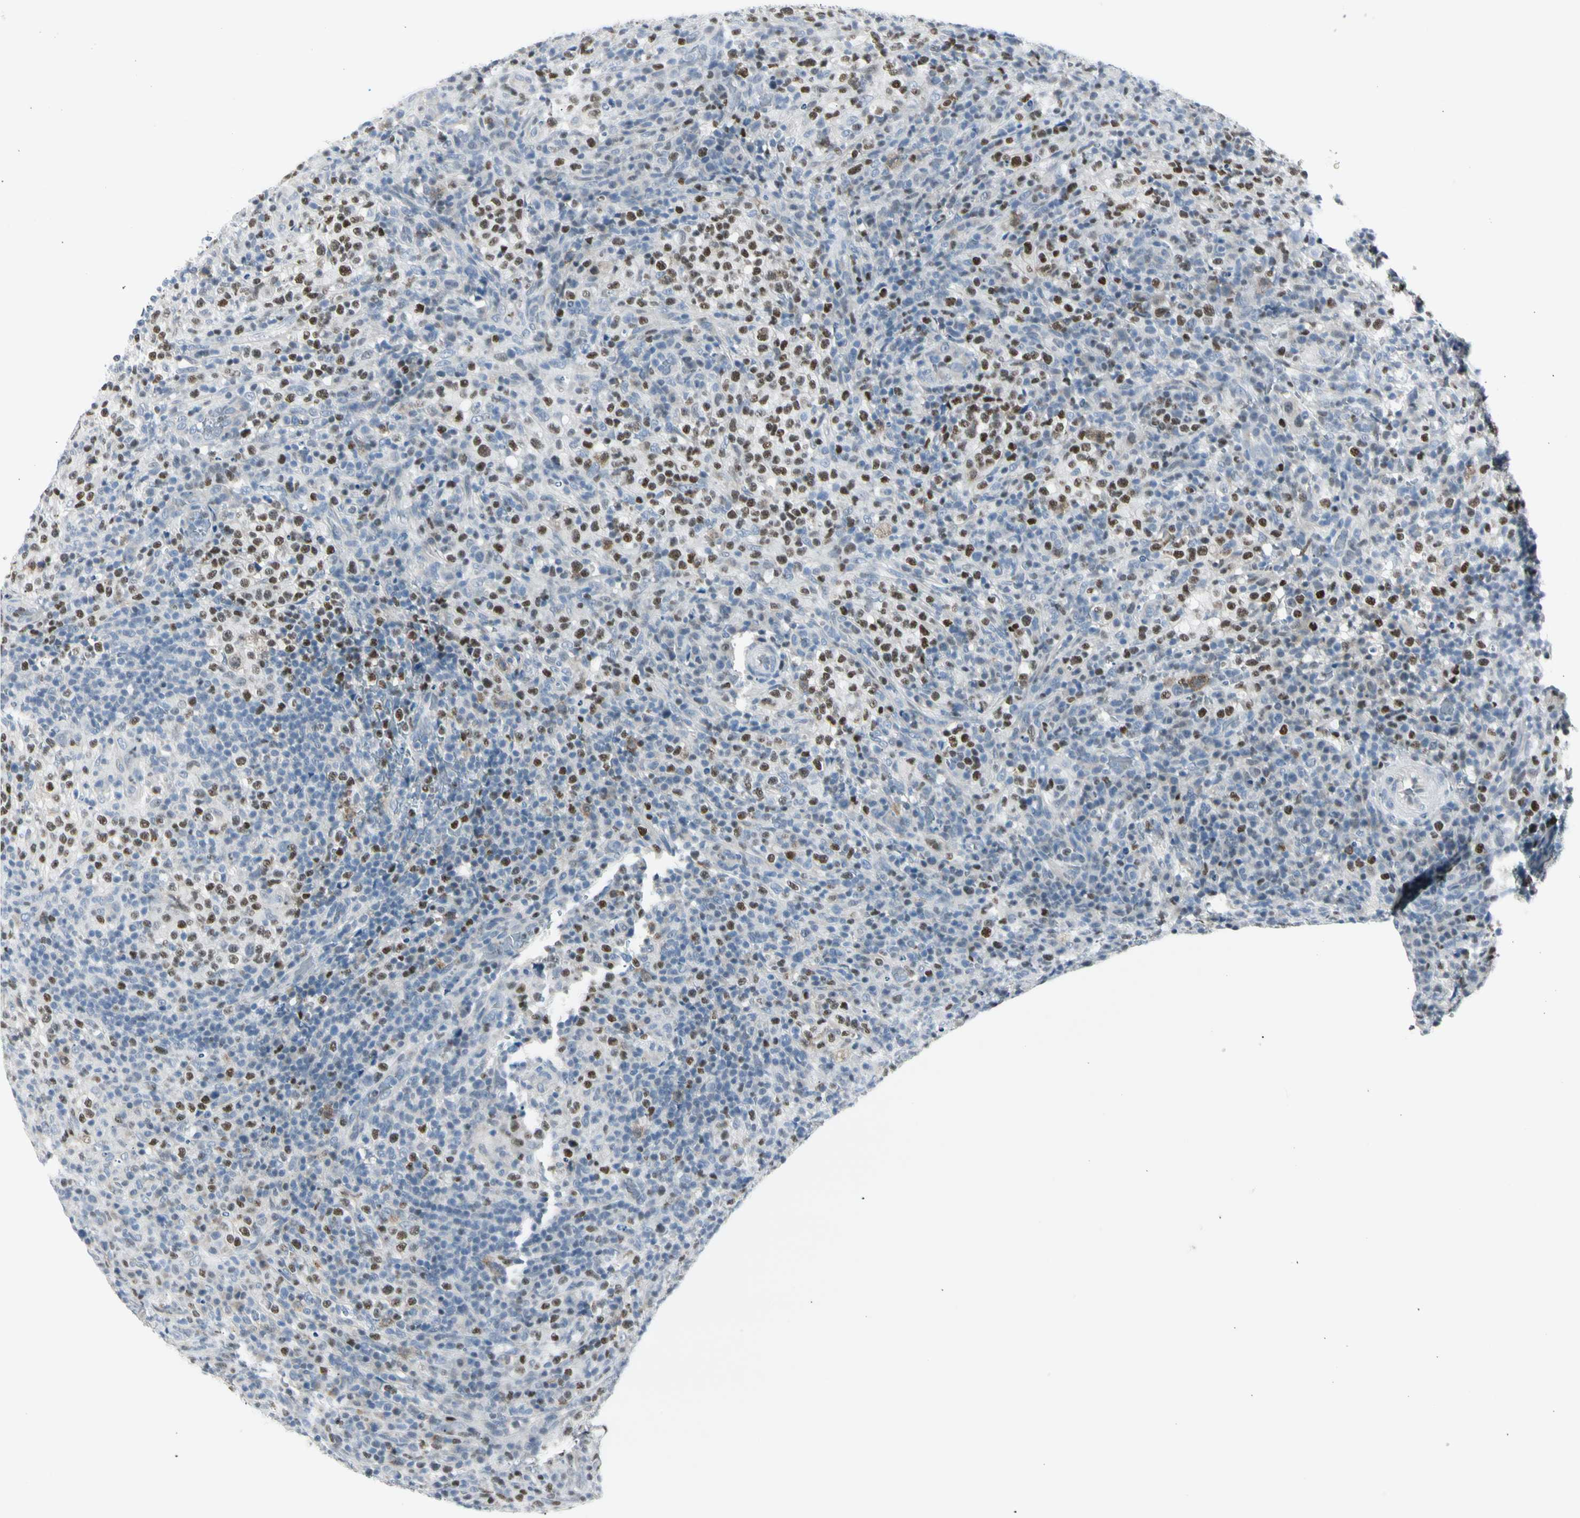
{"staining": {"intensity": "strong", "quantity": "25%-75%", "location": "nuclear"}, "tissue": "lymphoma", "cell_type": "Tumor cells", "image_type": "cancer", "snomed": [{"axis": "morphology", "description": "Malignant lymphoma, non-Hodgkin's type, High grade"}, {"axis": "topography", "description": "Lymph node"}], "caption": "Immunohistochemistry (IHC) photomicrograph of human malignant lymphoma, non-Hodgkin's type (high-grade) stained for a protein (brown), which displays high levels of strong nuclear positivity in about 25%-75% of tumor cells.", "gene": "ZBTB7B", "patient": {"sex": "female", "age": 76}}